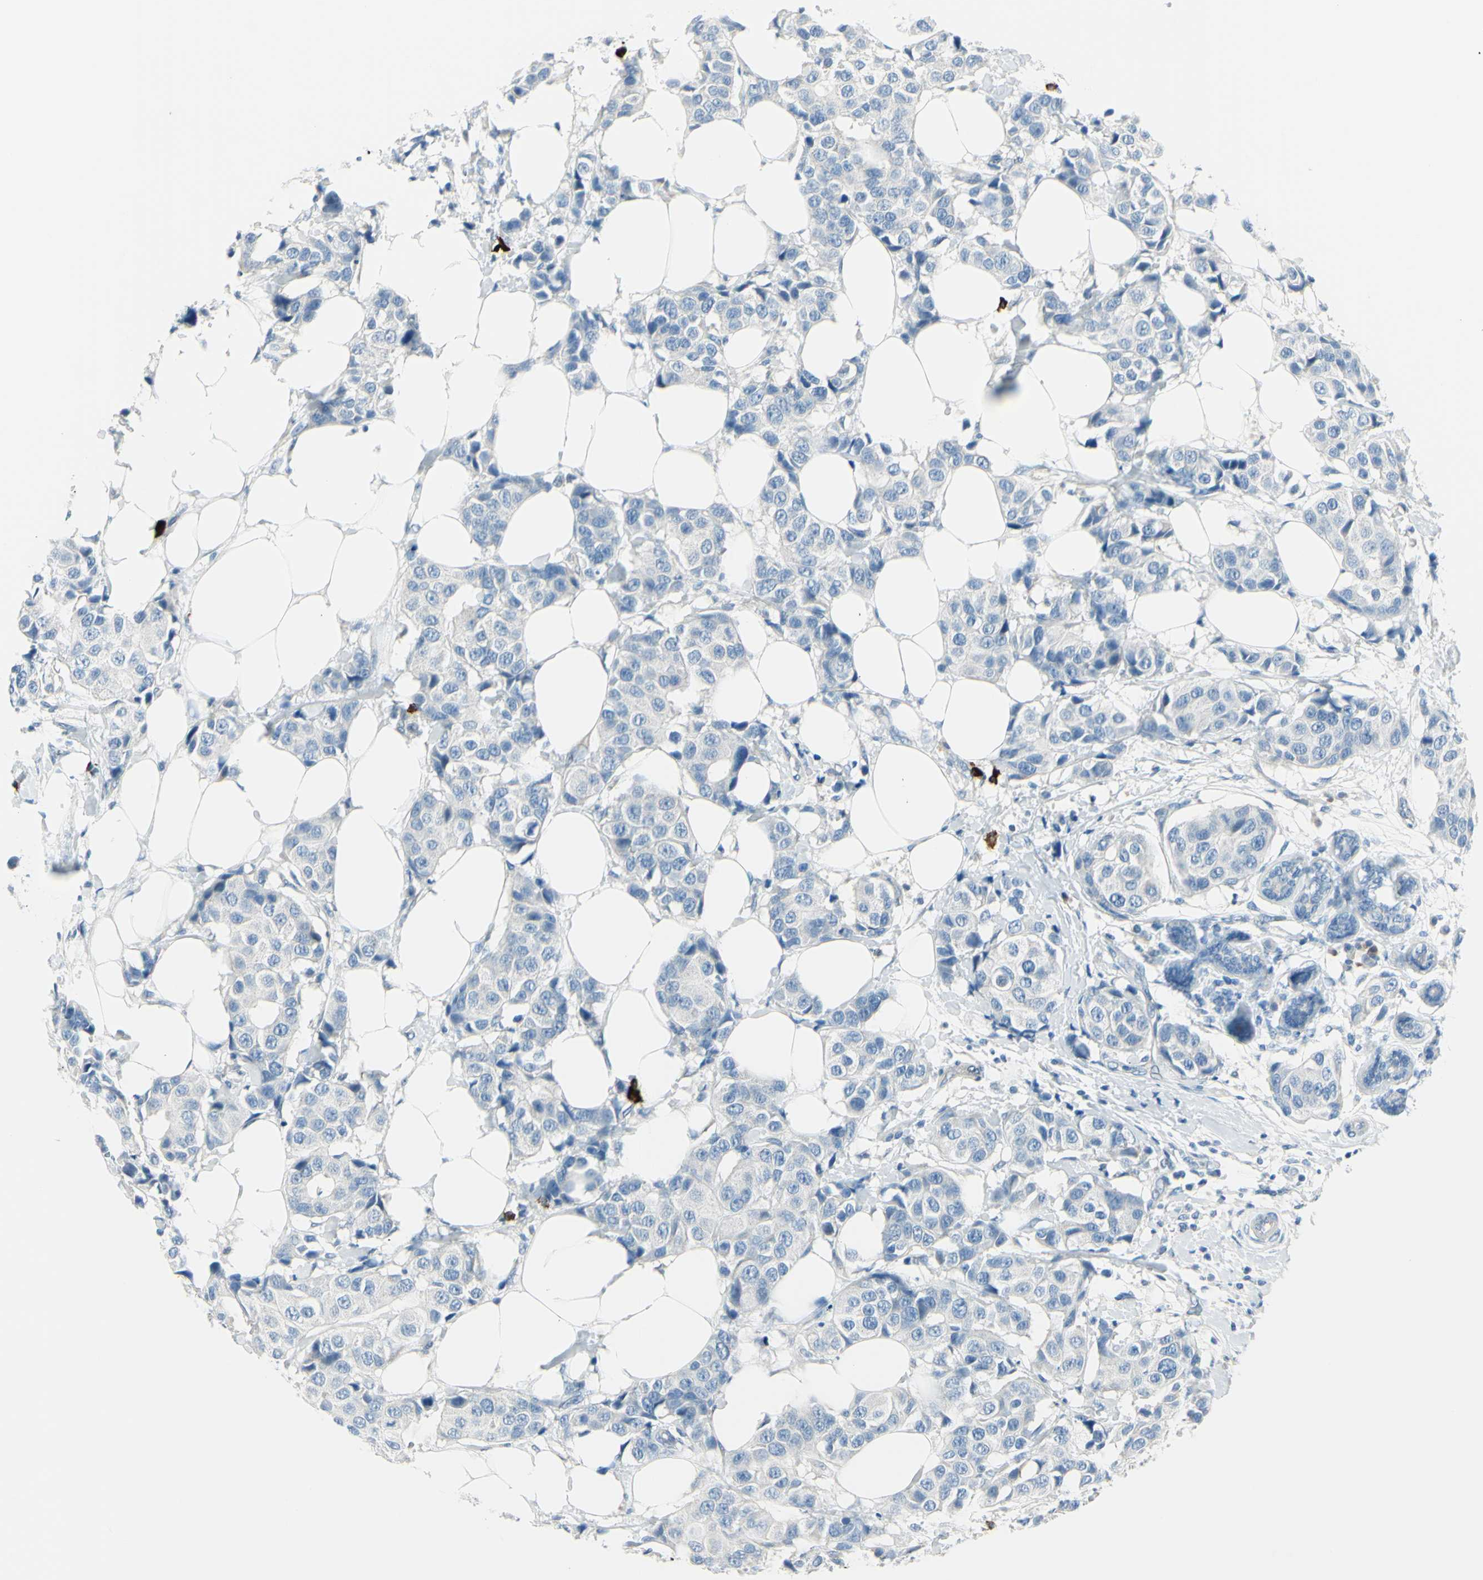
{"staining": {"intensity": "negative", "quantity": "none", "location": "none"}, "tissue": "breast cancer", "cell_type": "Tumor cells", "image_type": "cancer", "snomed": [{"axis": "morphology", "description": "Normal tissue, NOS"}, {"axis": "morphology", "description": "Duct carcinoma"}, {"axis": "topography", "description": "Breast"}], "caption": "Protein analysis of breast invasive ductal carcinoma exhibits no significant expression in tumor cells.", "gene": "DLG4", "patient": {"sex": "female", "age": 39}}